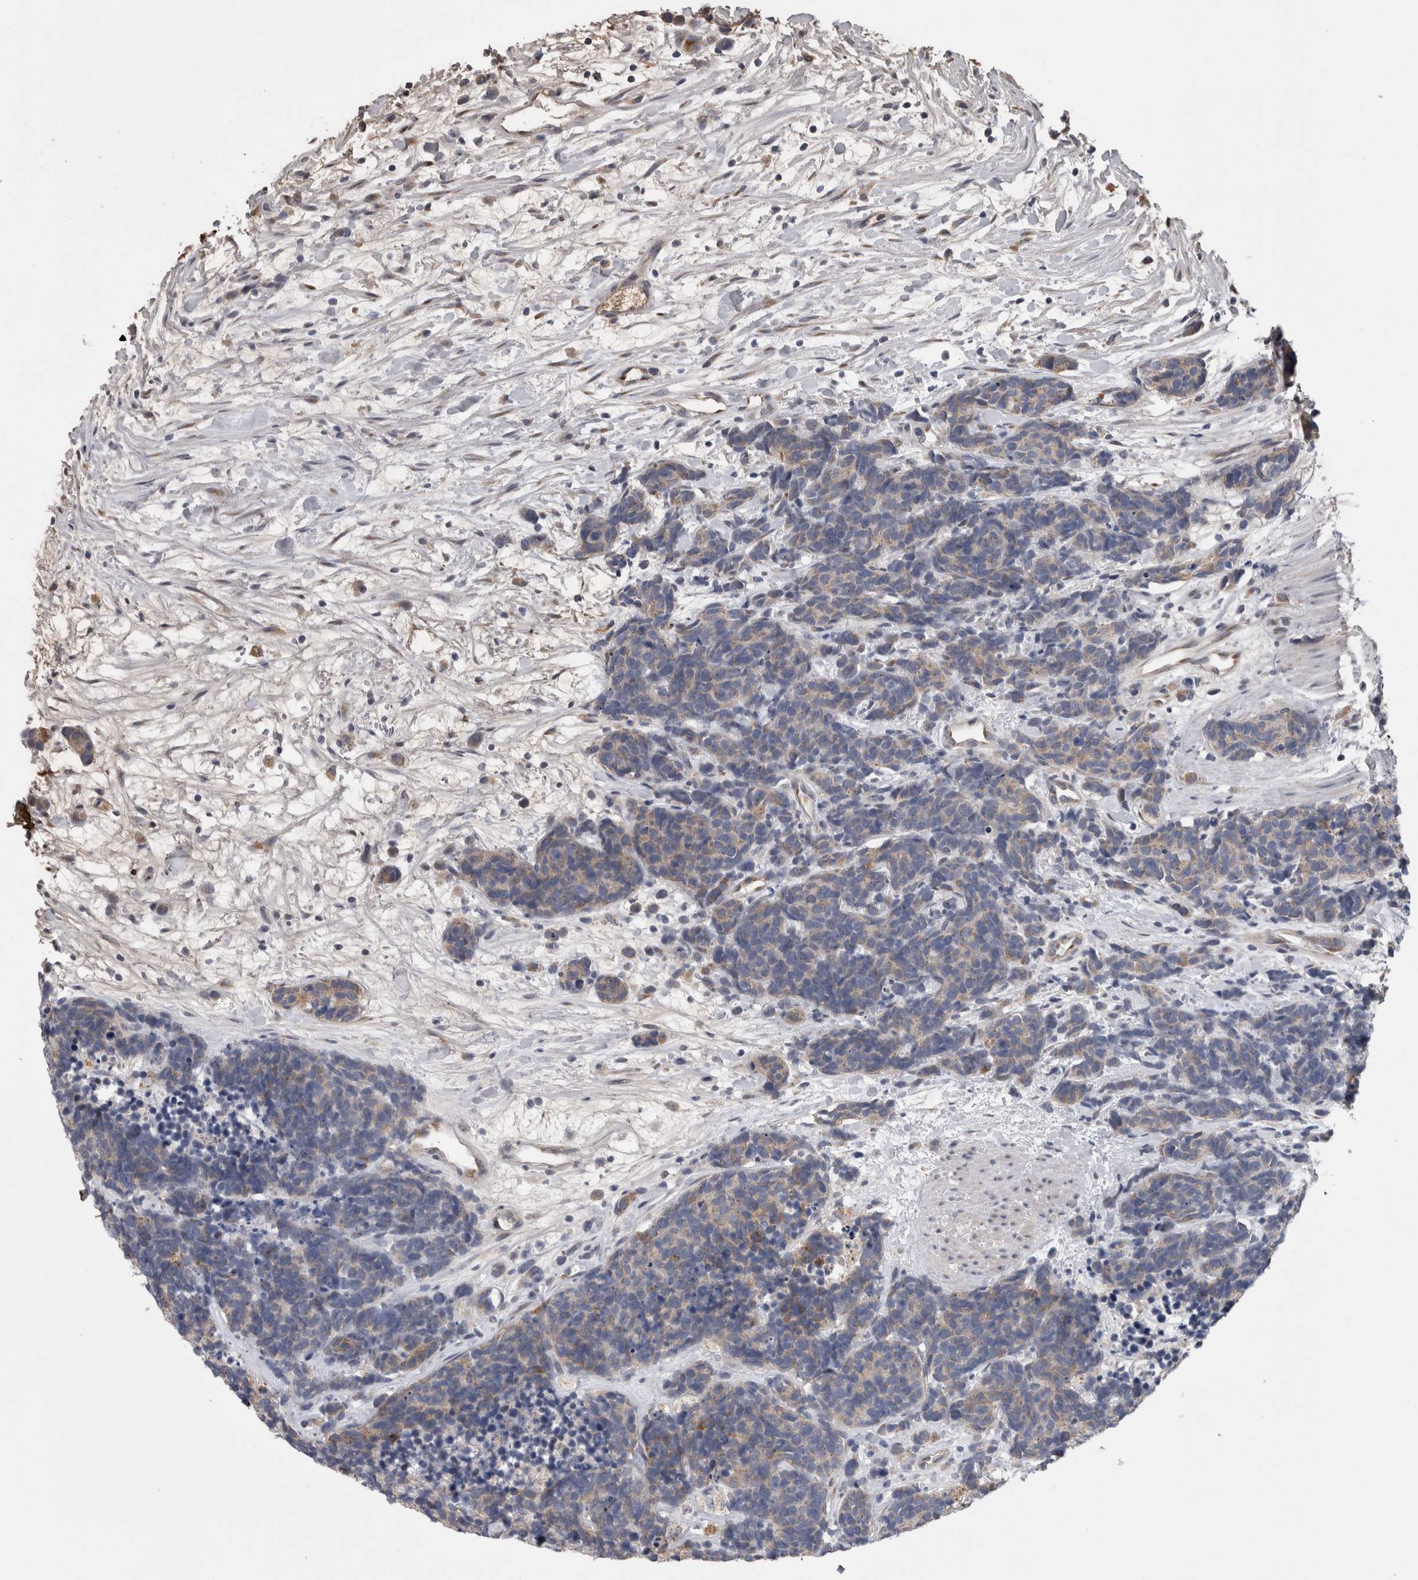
{"staining": {"intensity": "weak", "quantity": "<25%", "location": "cytoplasmic/membranous"}, "tissue": "carcinoid", "cell_type": "Tumor cells", "image_type": "cancer", "snomed": [{"axis": "morphology", "description": "Carcinoma, NOS"}, {"axis": "morphology", "description": "Carcinoid, malignant, NOS"}, {"axis": "topography", "description": "Urinary bladder"}], "caption": "Protein analysis of malignant carcinoid displays no significant expression in tumor cells.", "gene": "STC1", "patient": {"sex": "male", "age": 57}}